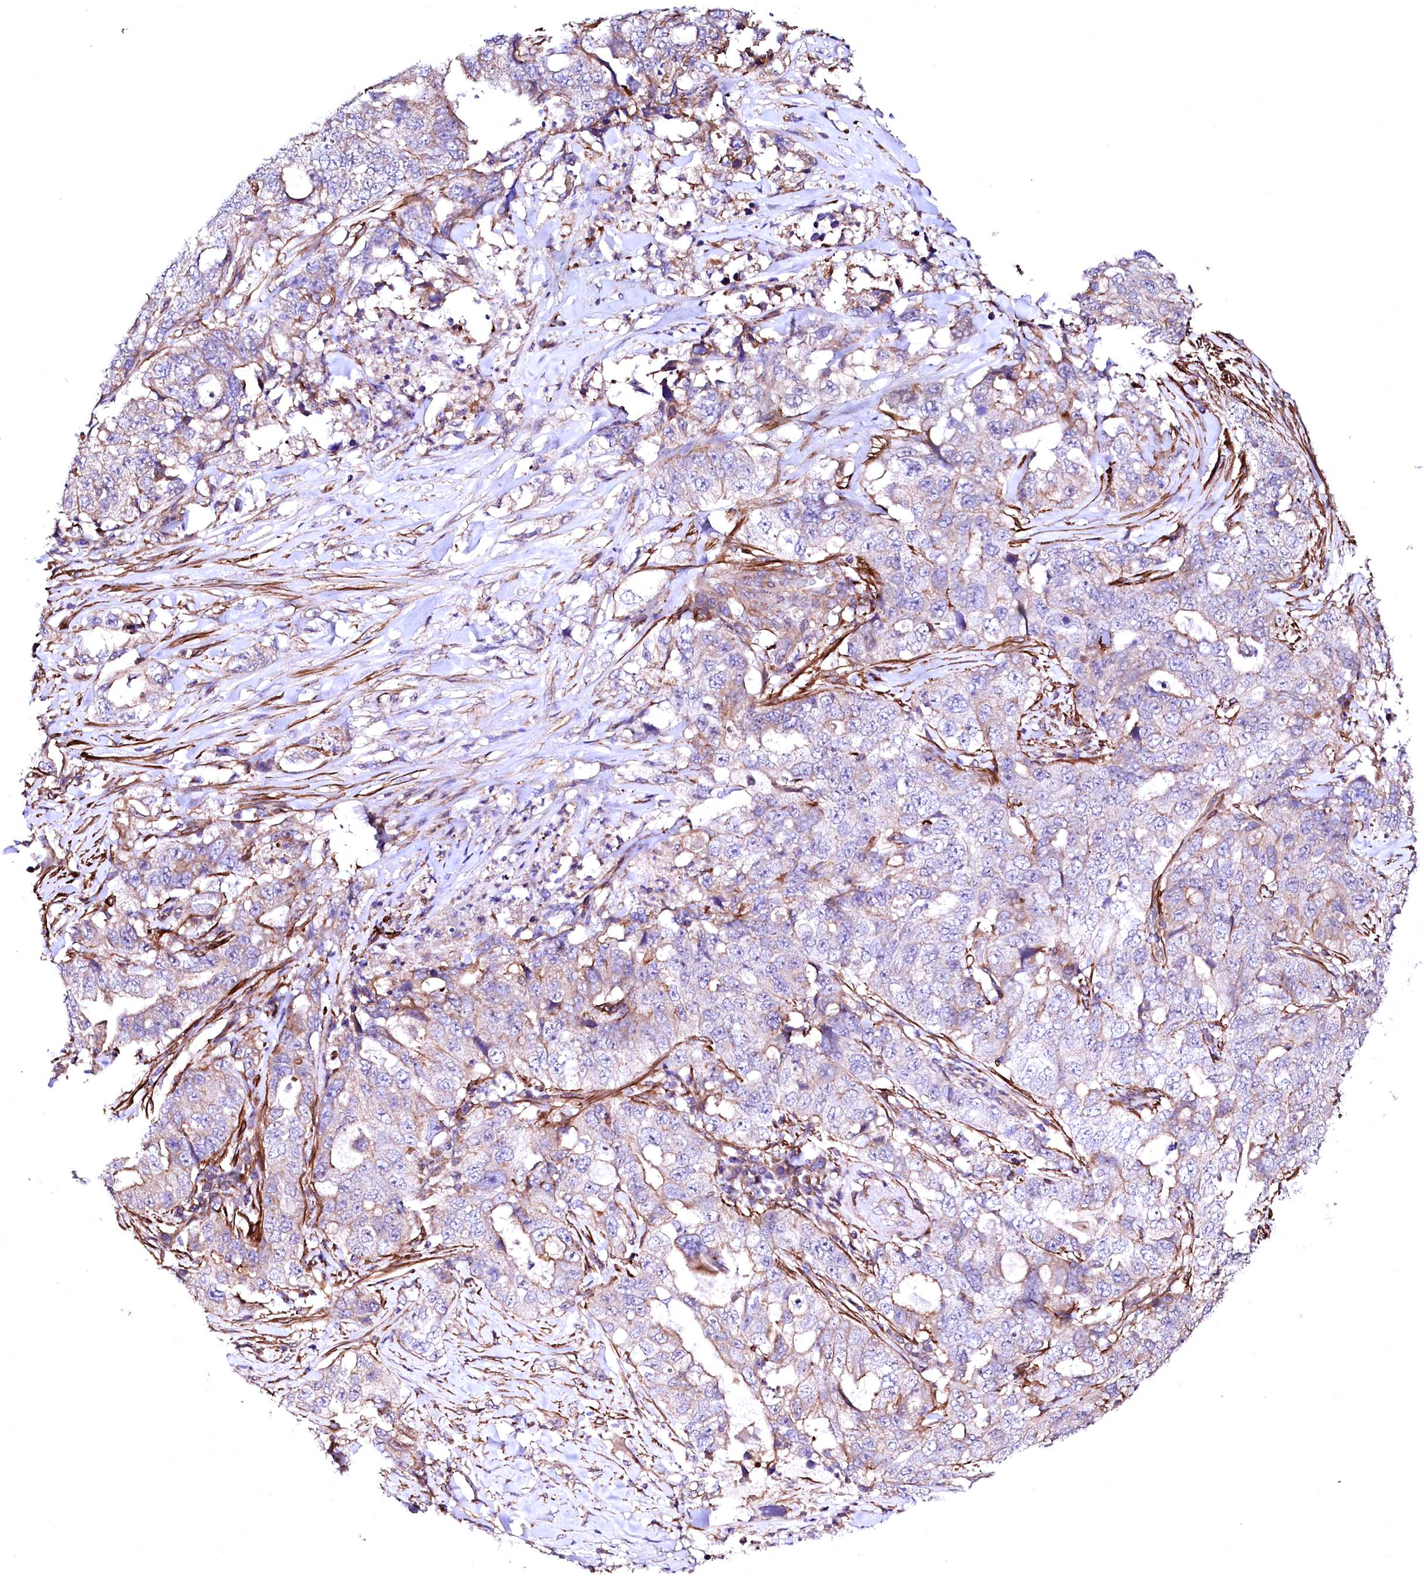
{"staining": {"intensity": "weak", "quantity": "<25%", "location": "cytoplasmic/membranous"}, "tissue": "lung cancer", "cell_type": "Tumor cells", "image_type": "cancer", "snomed": [{"axis": "morphology", "description": "Adenocarcinoma, NOS"}, {"axis": "topography", "description": "Lung"}], "caption": "High power microscopy micrograph of an IHC histopathology image of adenocarcinoma (lung), revealing no significant expression in tumor cells. (DAB IHC visualized using brightfield microscopy, high magnification).", "gene": "GPR176", "patient": {"sex": "female", "age": 51}}